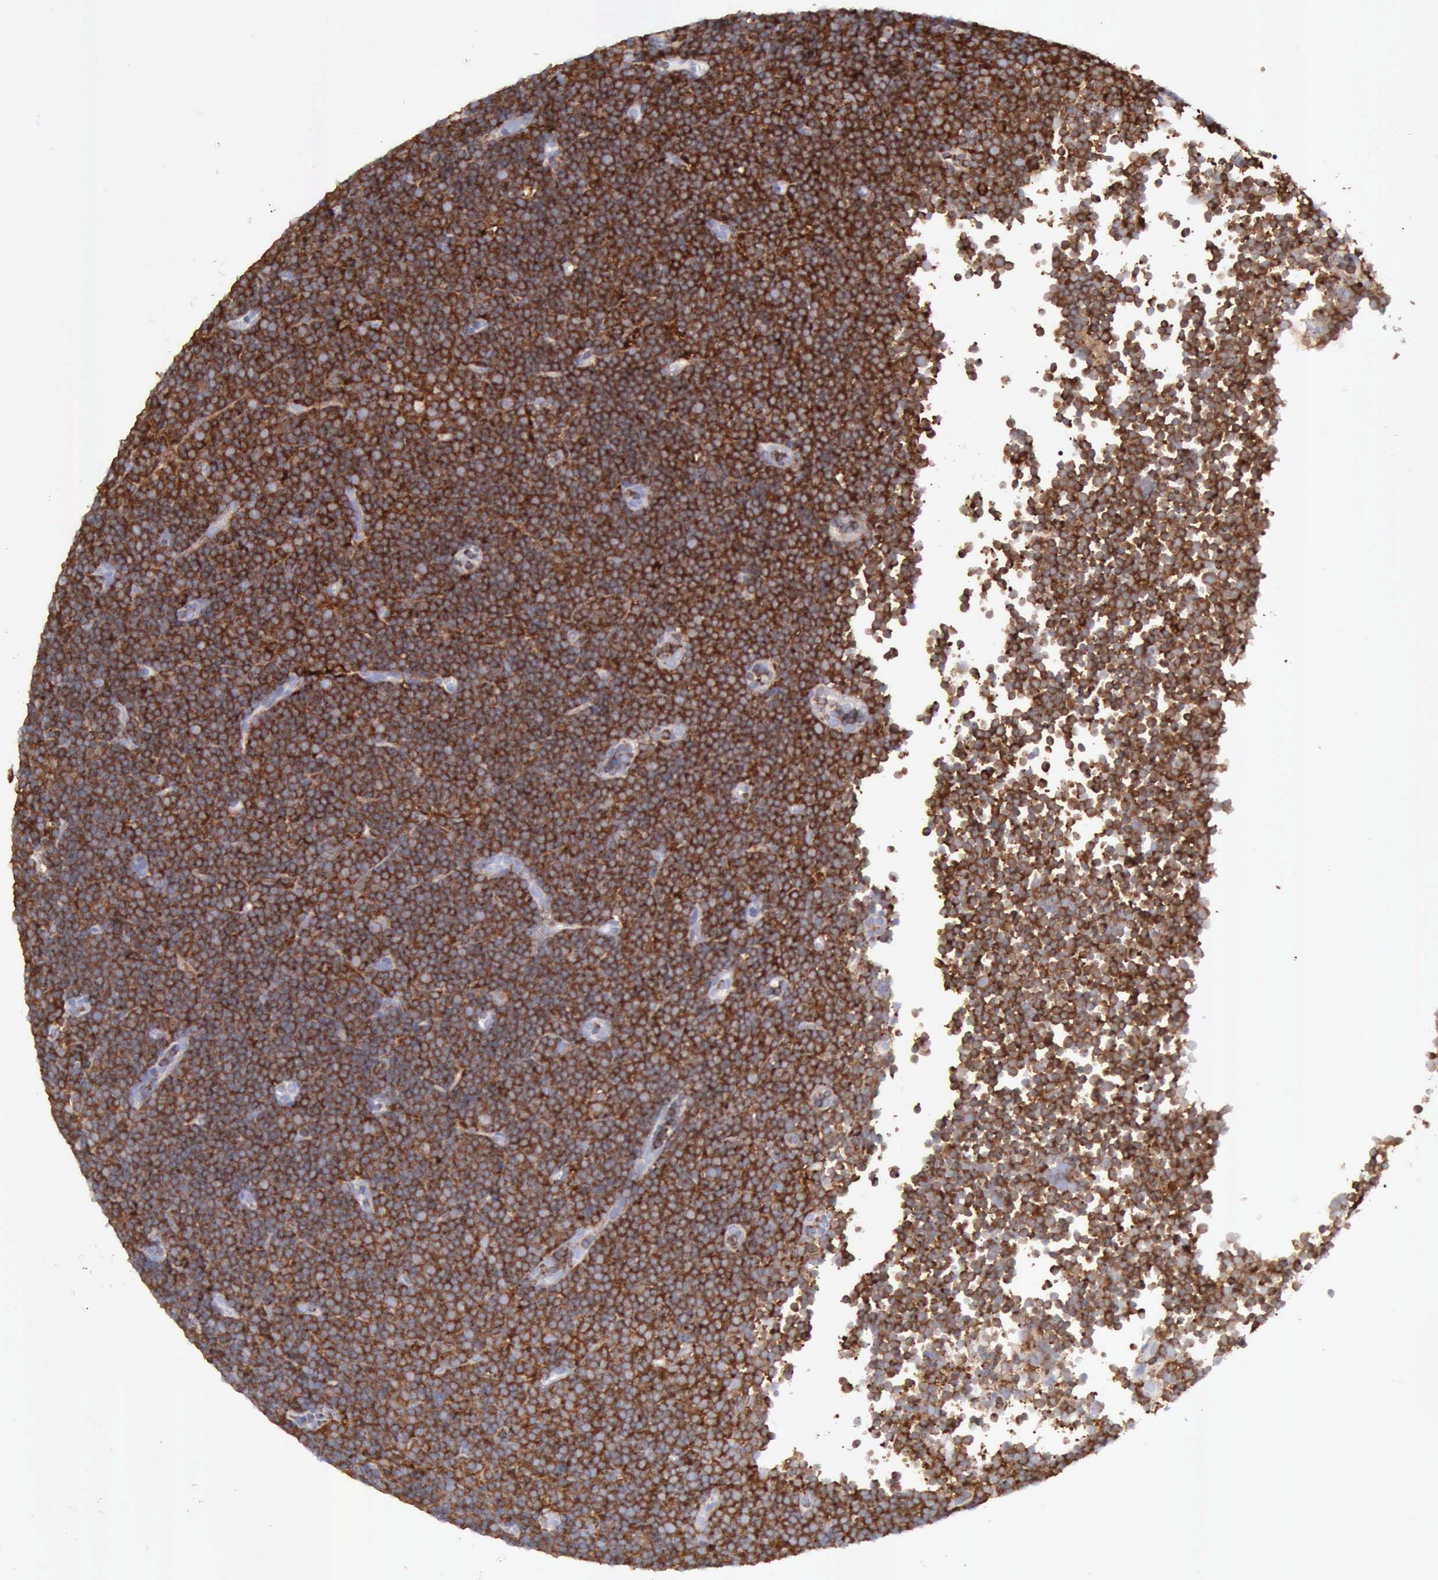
{"staining": {"intensity": "strong", "quantity": ">75%", "location": "cytoplasmic/membranous"}, "tissue": "lymphoma", "cell_type": "Tumor cells", "image_type": "cancer", "snomed": [{"axis": "morphology", "description": "Malignant lymphoma, non-Hodgkin's type, Low grade"}, {"axis": "topography", "description": "Lymph node"}], "caption": "About >75% of tumor cells in malignant lymphoma, non-Hodgkin's type (low-grade) exhibit strong cytoplasmic/membranous protein expression as visualized by brown immunohistochemical staining.", "gene": "ARHGAP4", "patient": {"sex": "male", "age": 57}}